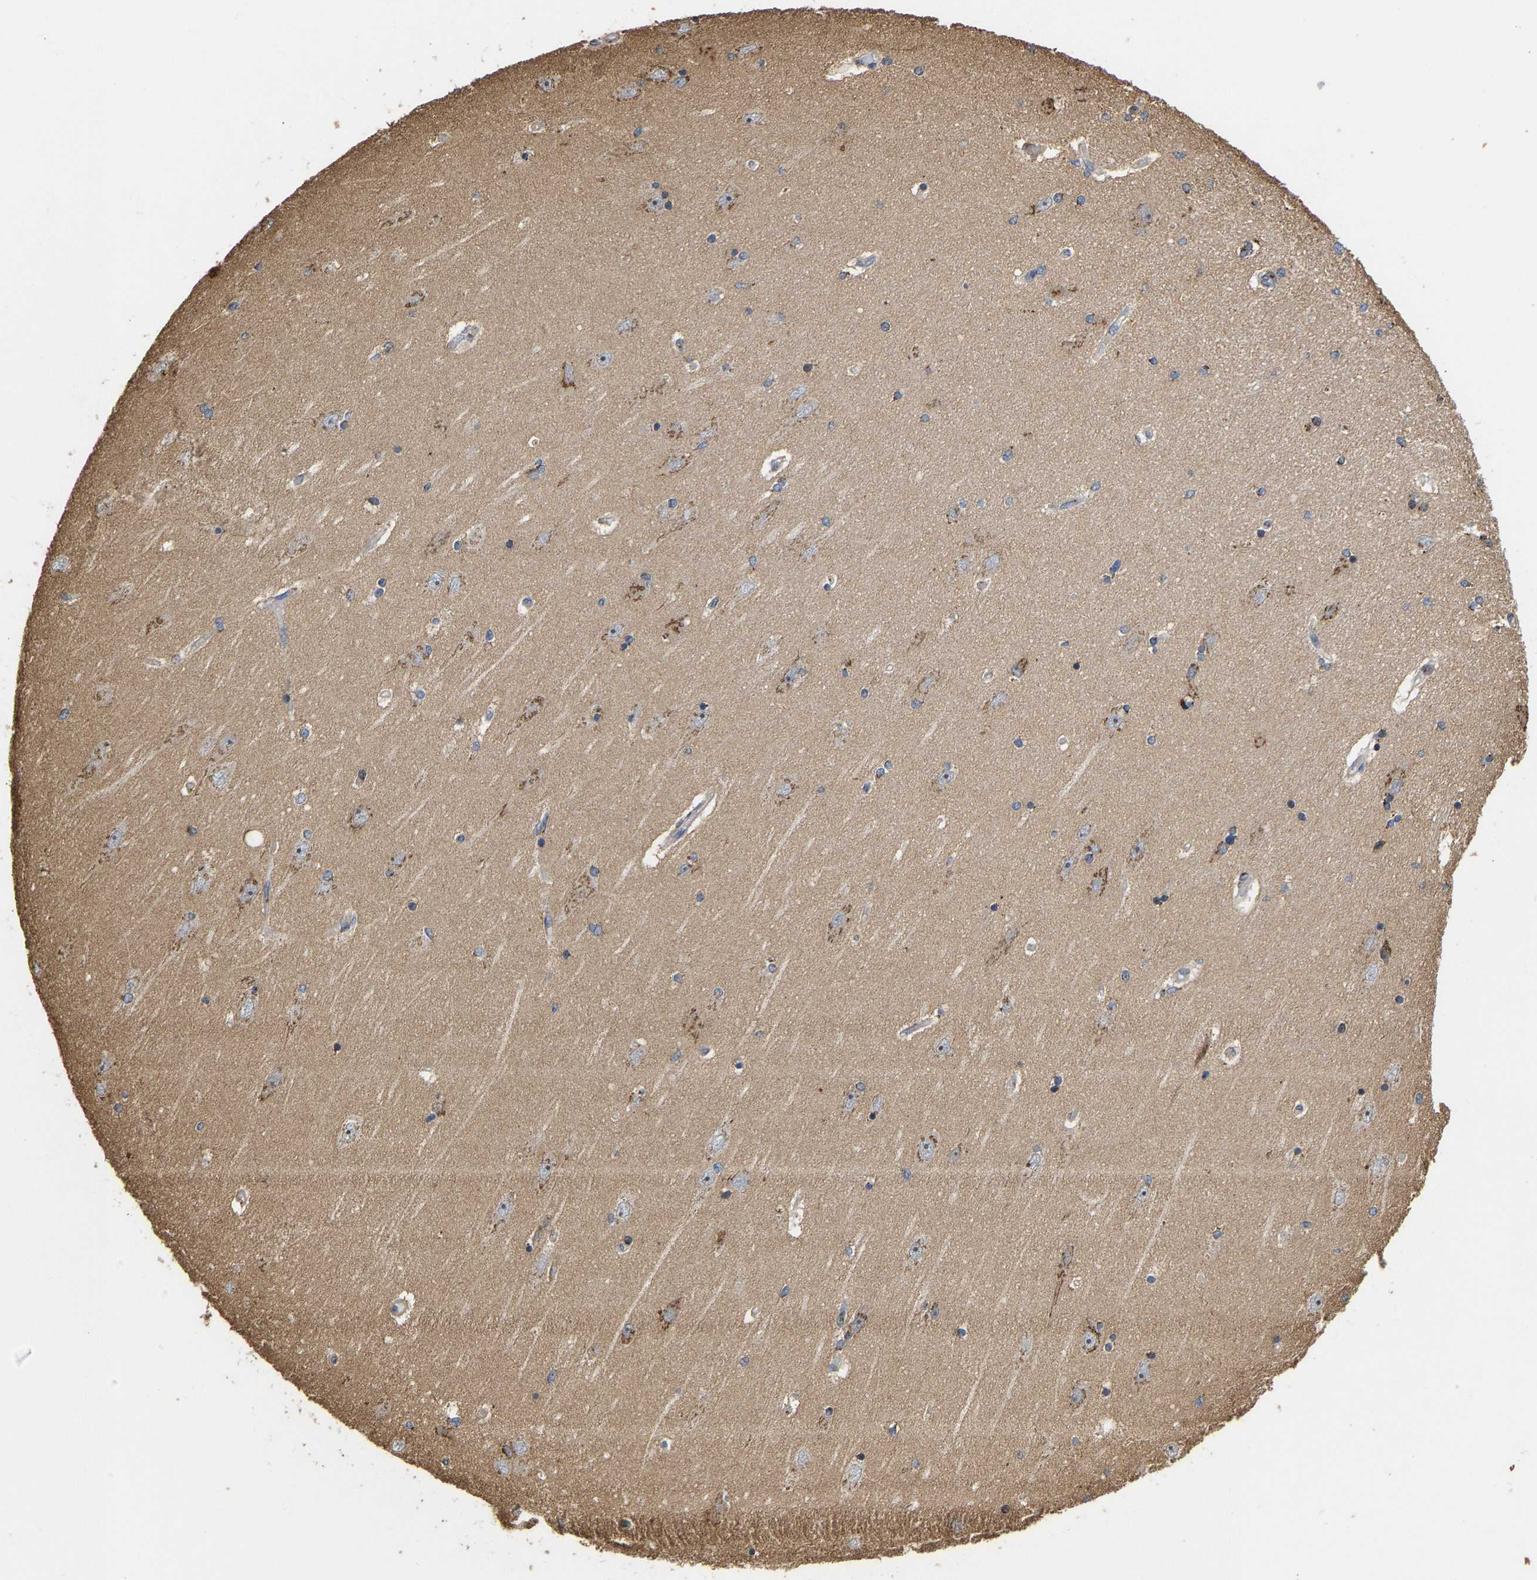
{"staining": {"intensity": "moderate", "quantity": "<25%", "location": "cytoplasmic/membranous"}, "tissue": "hippocampus", "cell_type": "Glial cells", "image_type": "normal", "snomed": [{"axis": "morphology", "description": "Normal tissue, NOS"}, {"axis": "topography", "description": "Hippocampus"}], "caption": "High-magnification brightfield microscopy of benign hippocampus stained with DAB (3,3'-diaminobenzidine) (brown) and counterstained with hematoxylin (blue). glial cells exhibit moderate cytoplasmic/membranous expression is seen in about<25% of cells.", "gene": "YIPF4", "patient": {"sex": "female", "age": 54}}